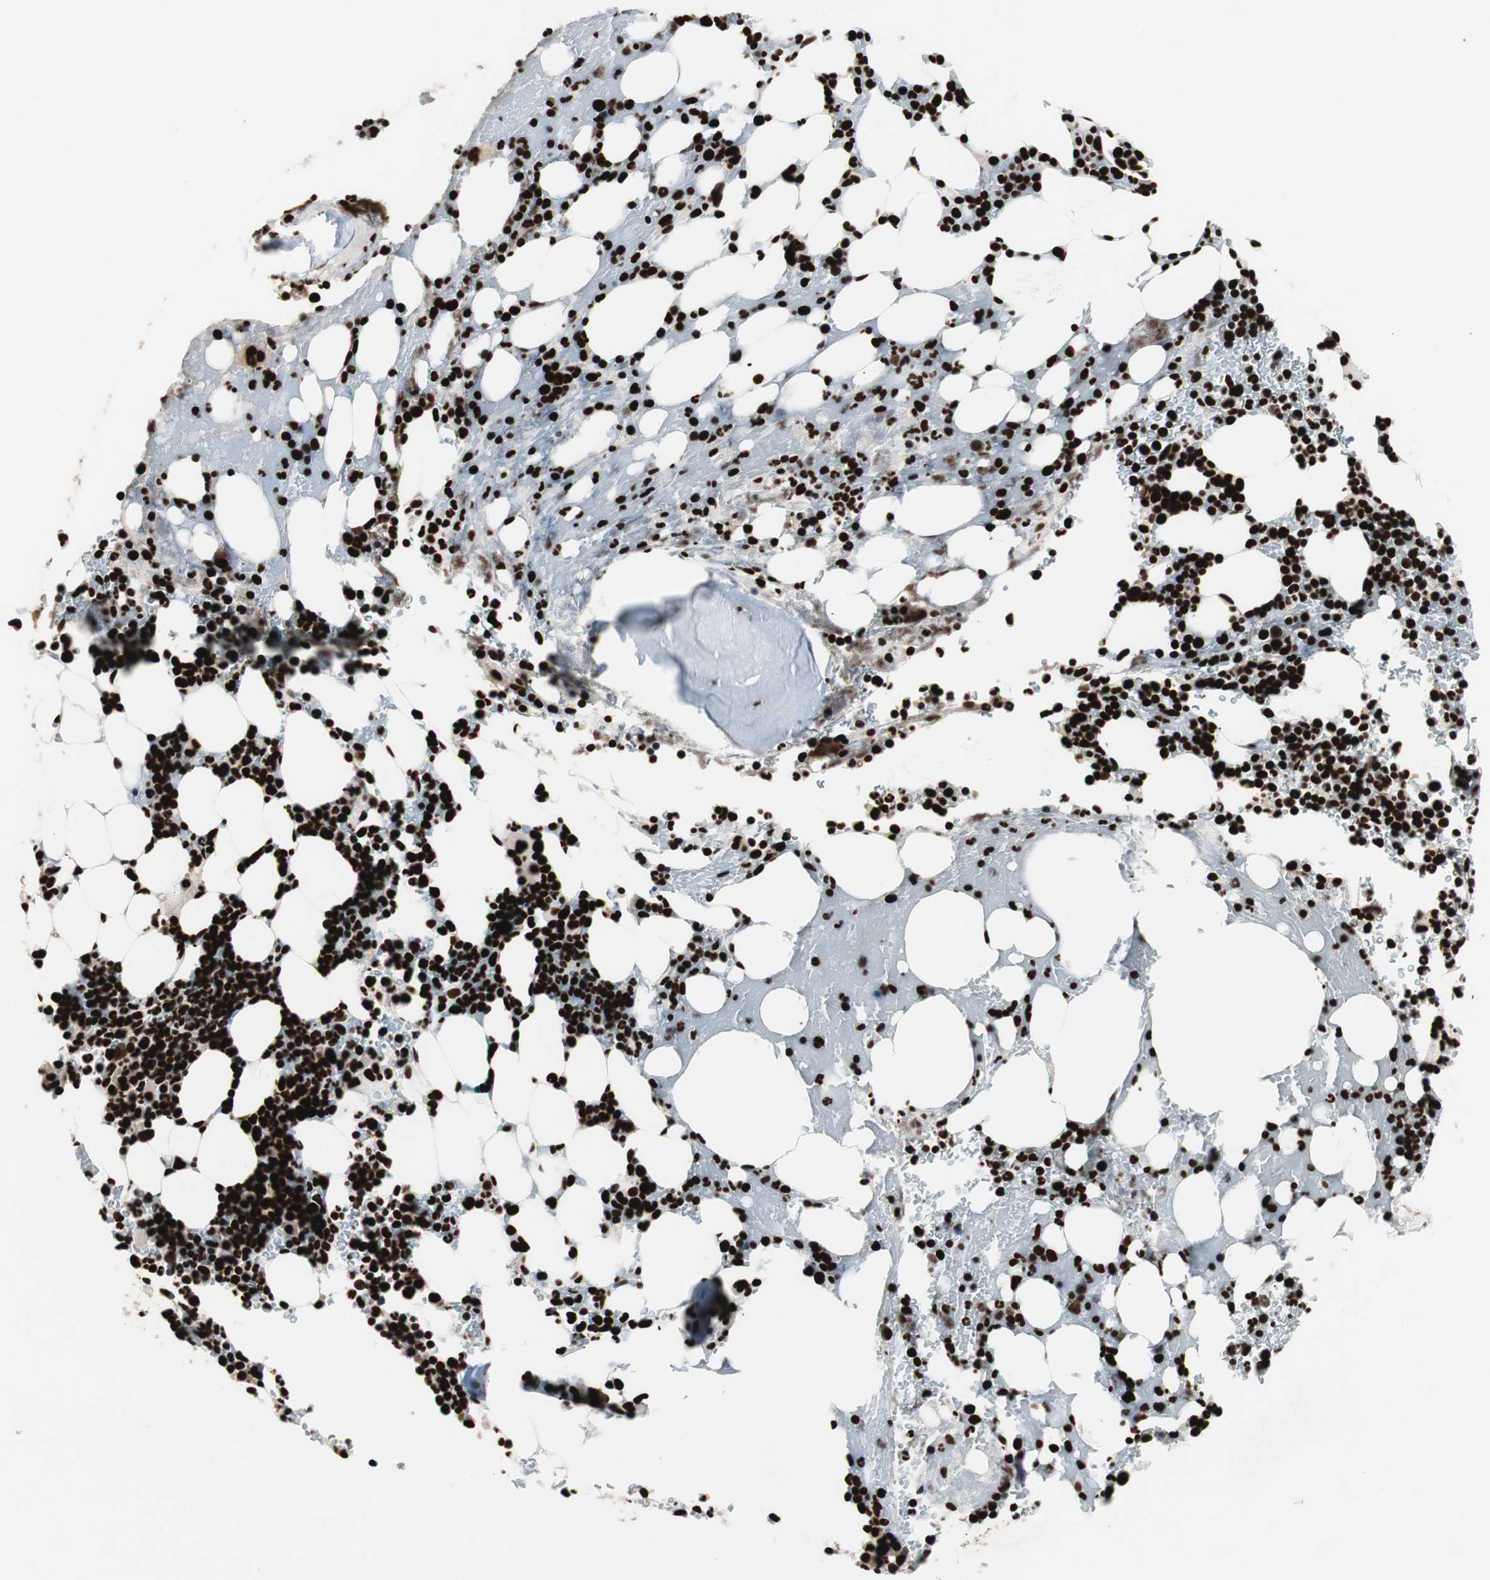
{"staining": {"intensity": "strong", "quantity": ">75%", "location": "nuclear"}, "tissue": "bone marrow", "cell_type": "Hematopoietic cells", "image_type": "normal", "snomed": [{"axis": "morphology", "description": "Normal tissue, NOS"}, {"axis": "topography", "description": "Bone marrow"}], "caption": "Brown immunohistochemical staining in normal bone marrow exhibits strong nuclear positivity in approximately >75% of hematopoietic cells. Using DAB (brown) and hematoxylin (blue) stains, captured at high magnification using brightfield microscopy.", "gene": "MTA2", "patient": {"sex": "female", "age": 73}}